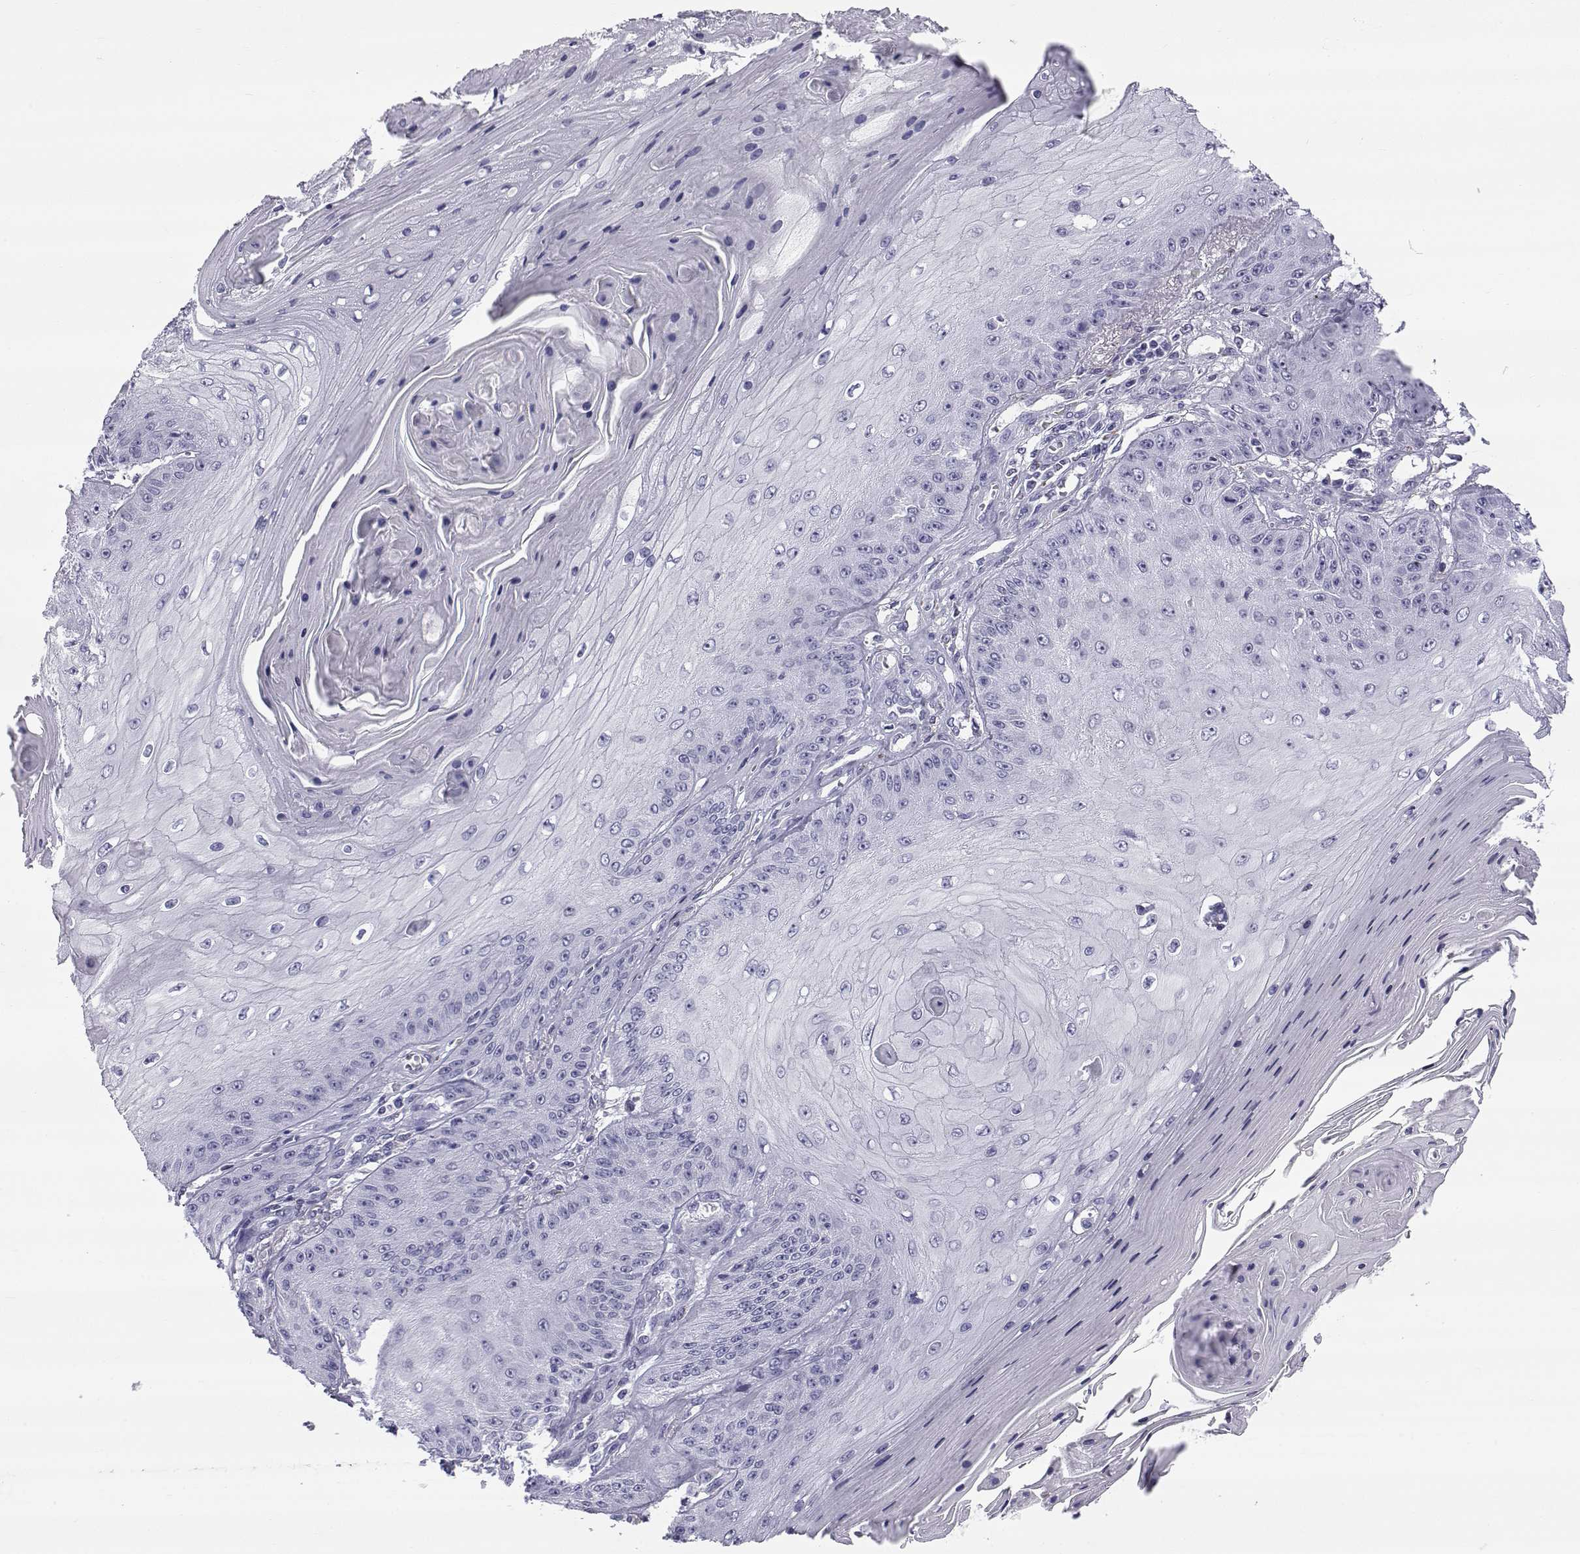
{"staining": {"intensity": "negative", "quantity": "none", "location": "none"}, "tissue": "skin cancer", "cell_type": "Tumor cells", "image_type": "cancer", "snomed": [{"axis": "morphology", "description": "Squamous cell carcinoma, NOS"}, {"axis": "topography", "description": "Skin"}], "caption": "Human skin squamous cell carcinoma stained for a protein using IHC reveals no expression in tumor cells.", "gene": "RNASE12", "patient": {"sex": "male", "age": 70}}